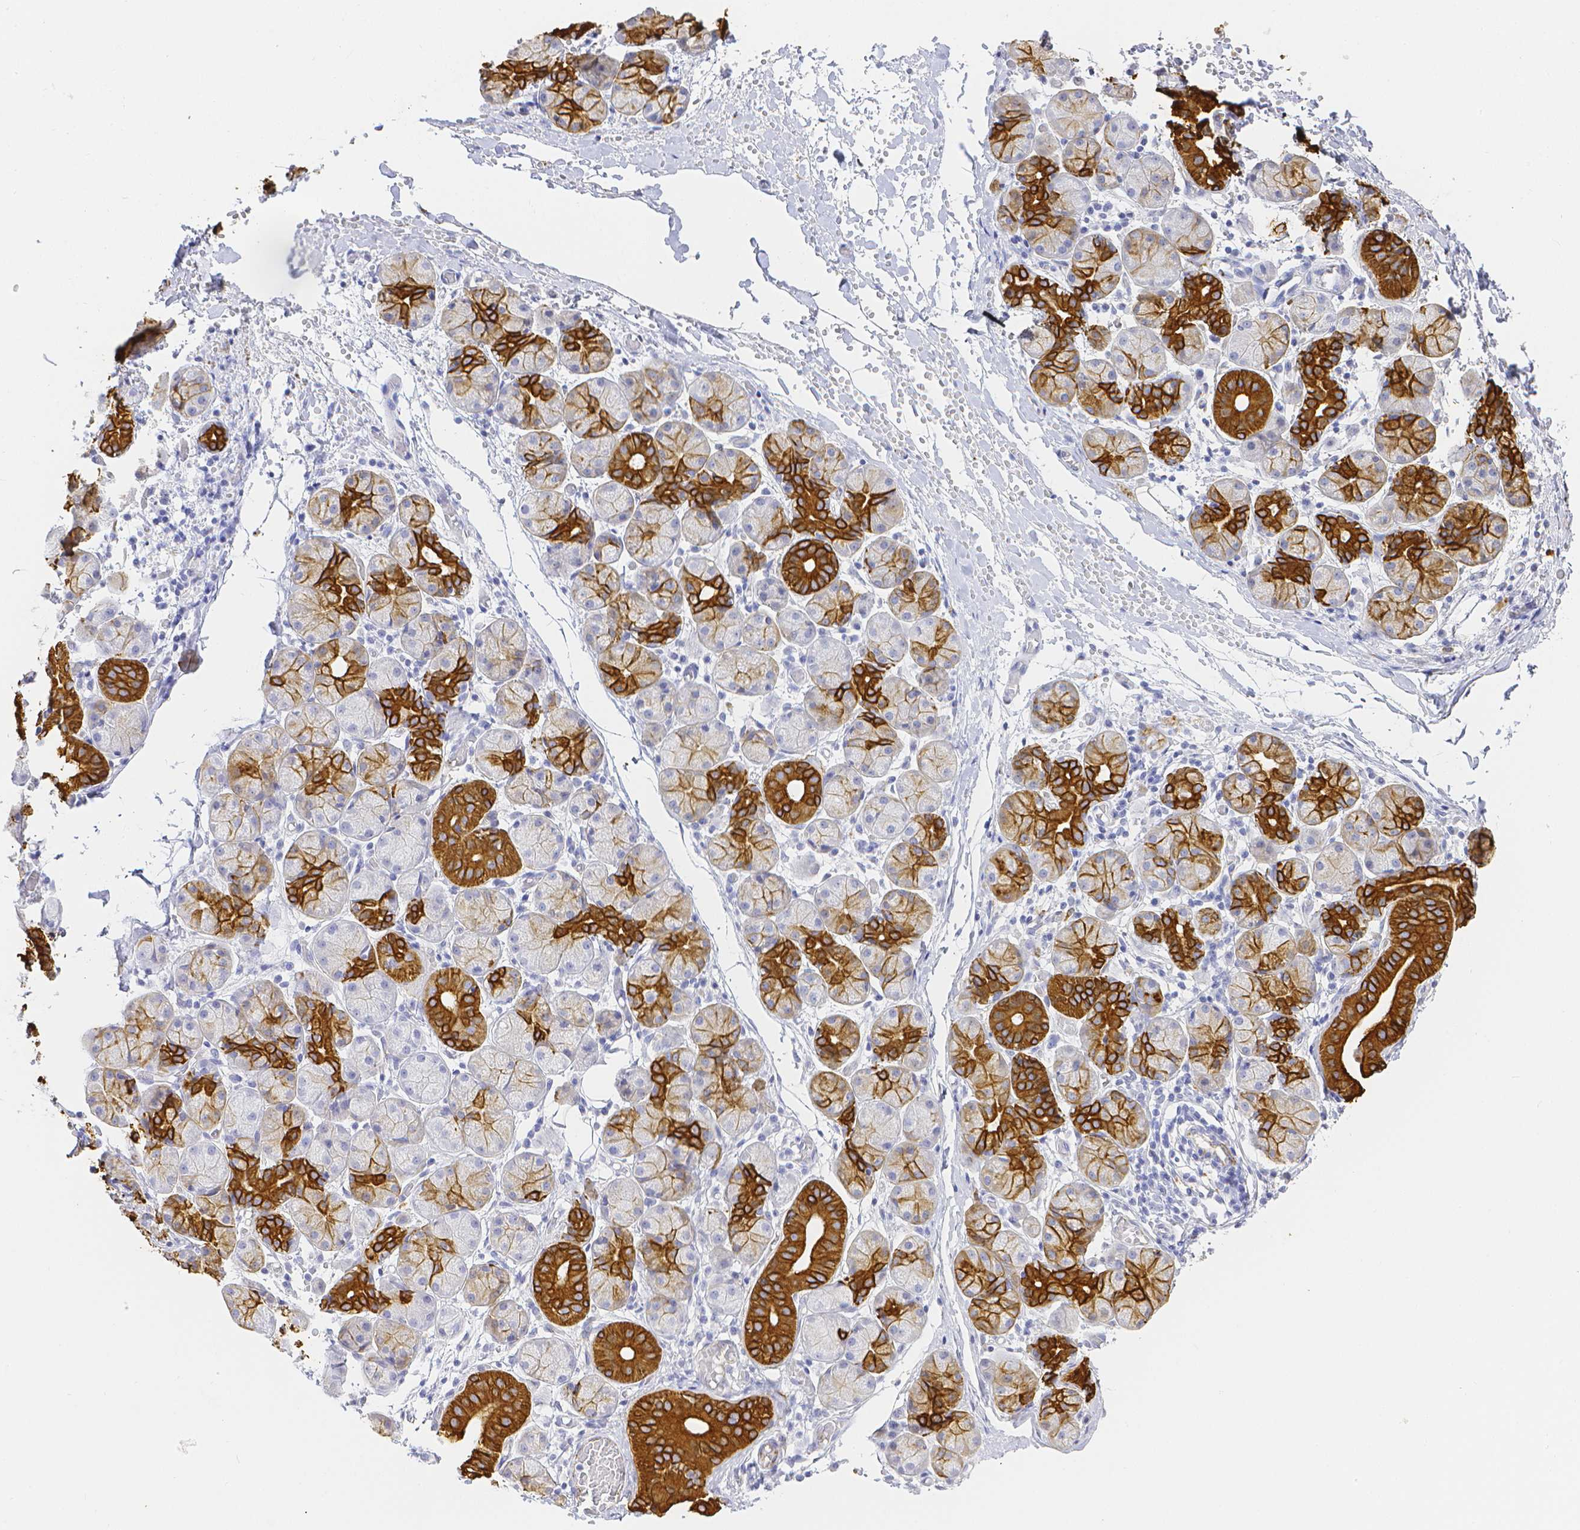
{"staining": {"intensity": "strong", "quantity": ">75%", "location": "cytoplasmic/membranous"}, "tissue": "salivary gland", "cell_type": "Glandular cells", "image_type": "normal", "snomed": [{"axis": "morphology", "description": "Normal tissue, NOS"}, {"axis": "topography", "description": "Salivary gland"}], "caption": "This micrograph exhibits unremarkable salivary gland stained with immunohistochemistry (IHC) to label a protein in brown. The cytoplasmic/membranous of glandular cells show strong positivity for the protein. Nuclei are counter-stained blue.", "gene": "SMURF1", "patient": {"sex": "female", "age": 24}}